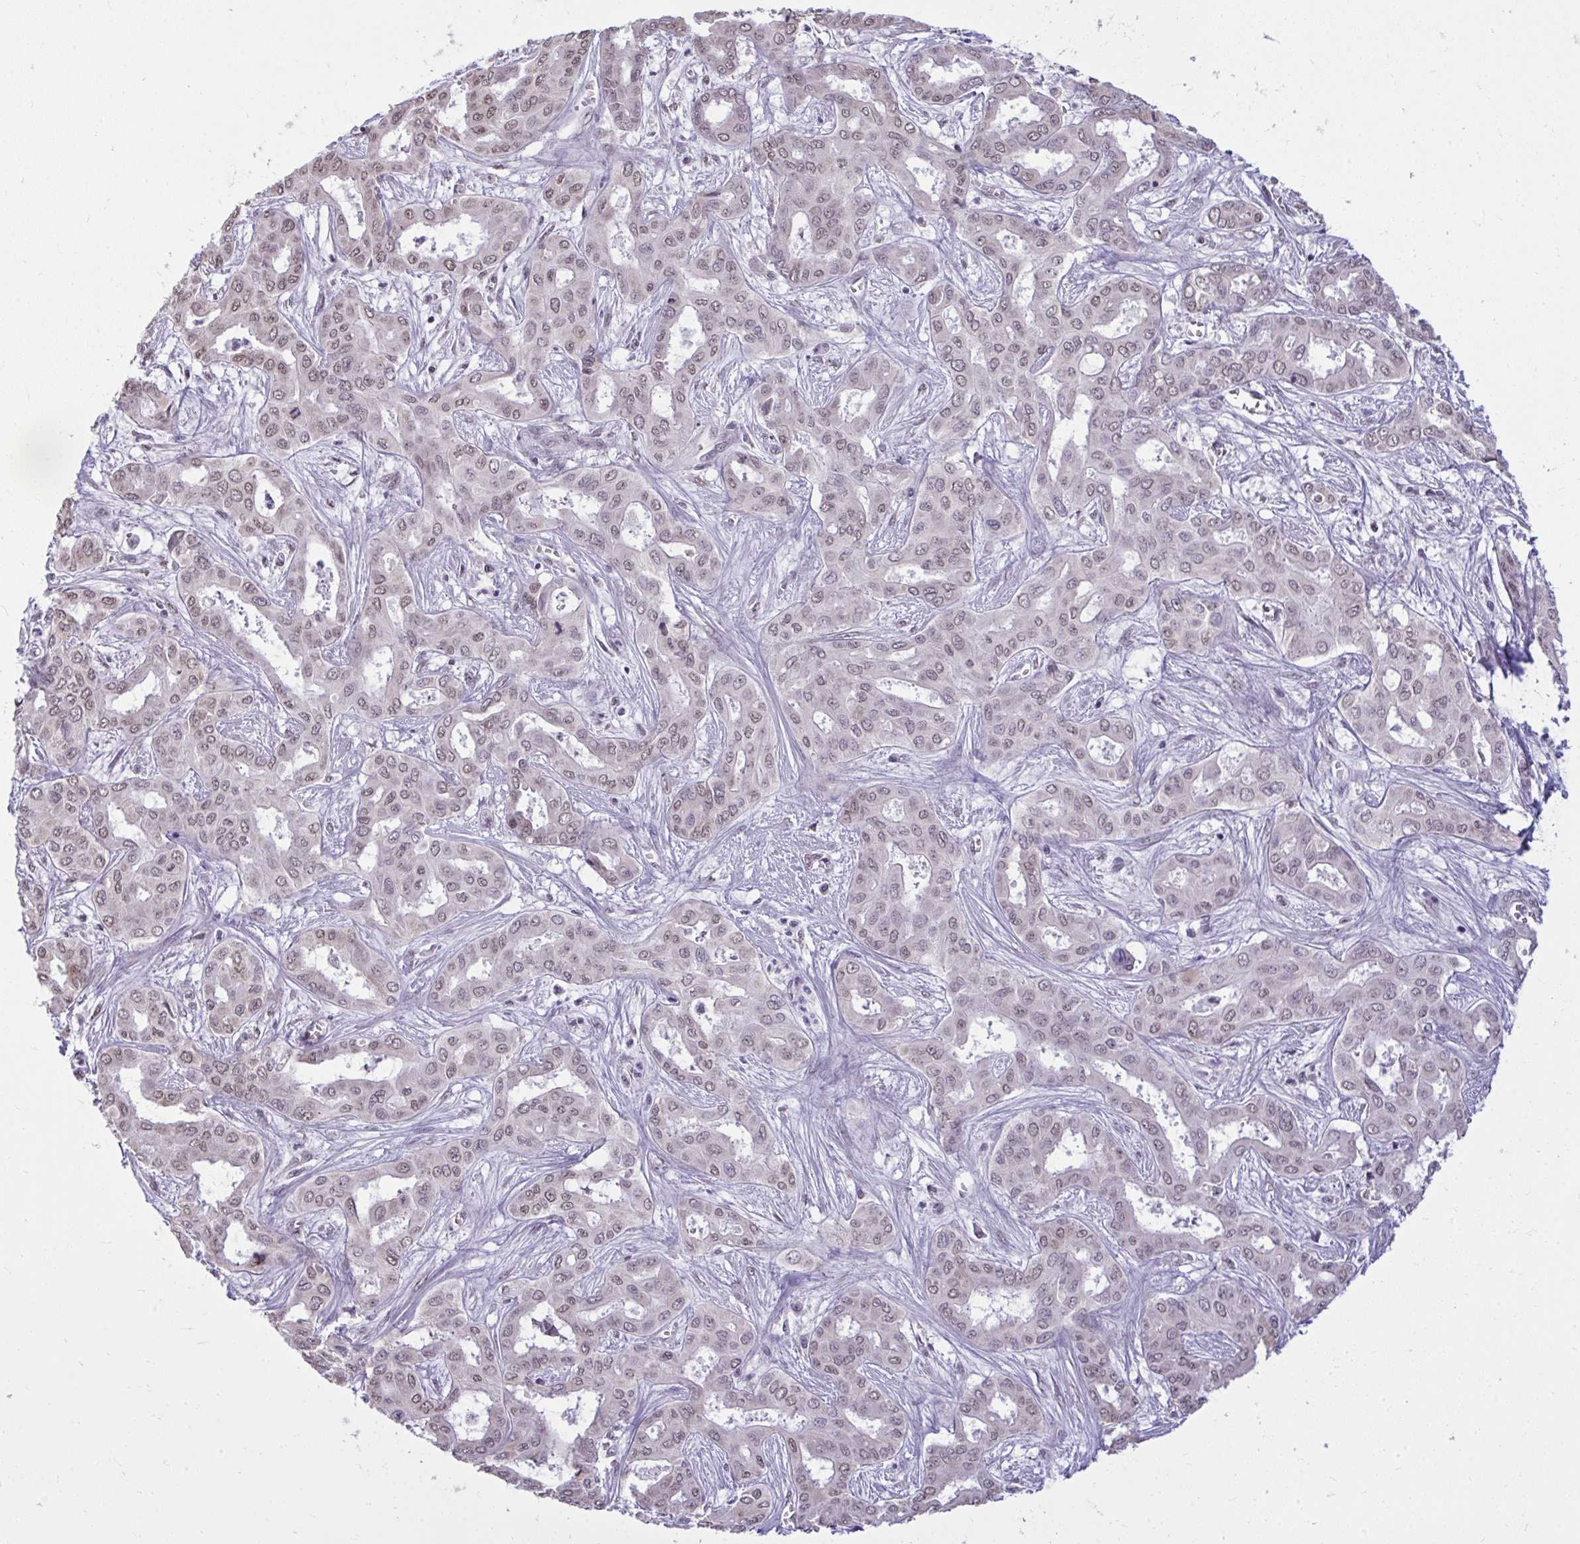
{"staining": {"intensity": "weak", "quantity": "25%-75%", "location": "nuclear"}, "tissue": "liver cancer", "cell_type": "Tumor cells", "image_type": "cancer", "snomed": [{"axis": "morphology", "description": "Cholangiocarcinoma"}, {"axis": "topography", "description": "Liver"}], "caption": "The immunohistochemical stain labels weak nuclear expression in tumor cells of liver cholangiocarcinoma tissue.", "gene": "NPPA", "patient": {"sex": "female", "age": 64}}